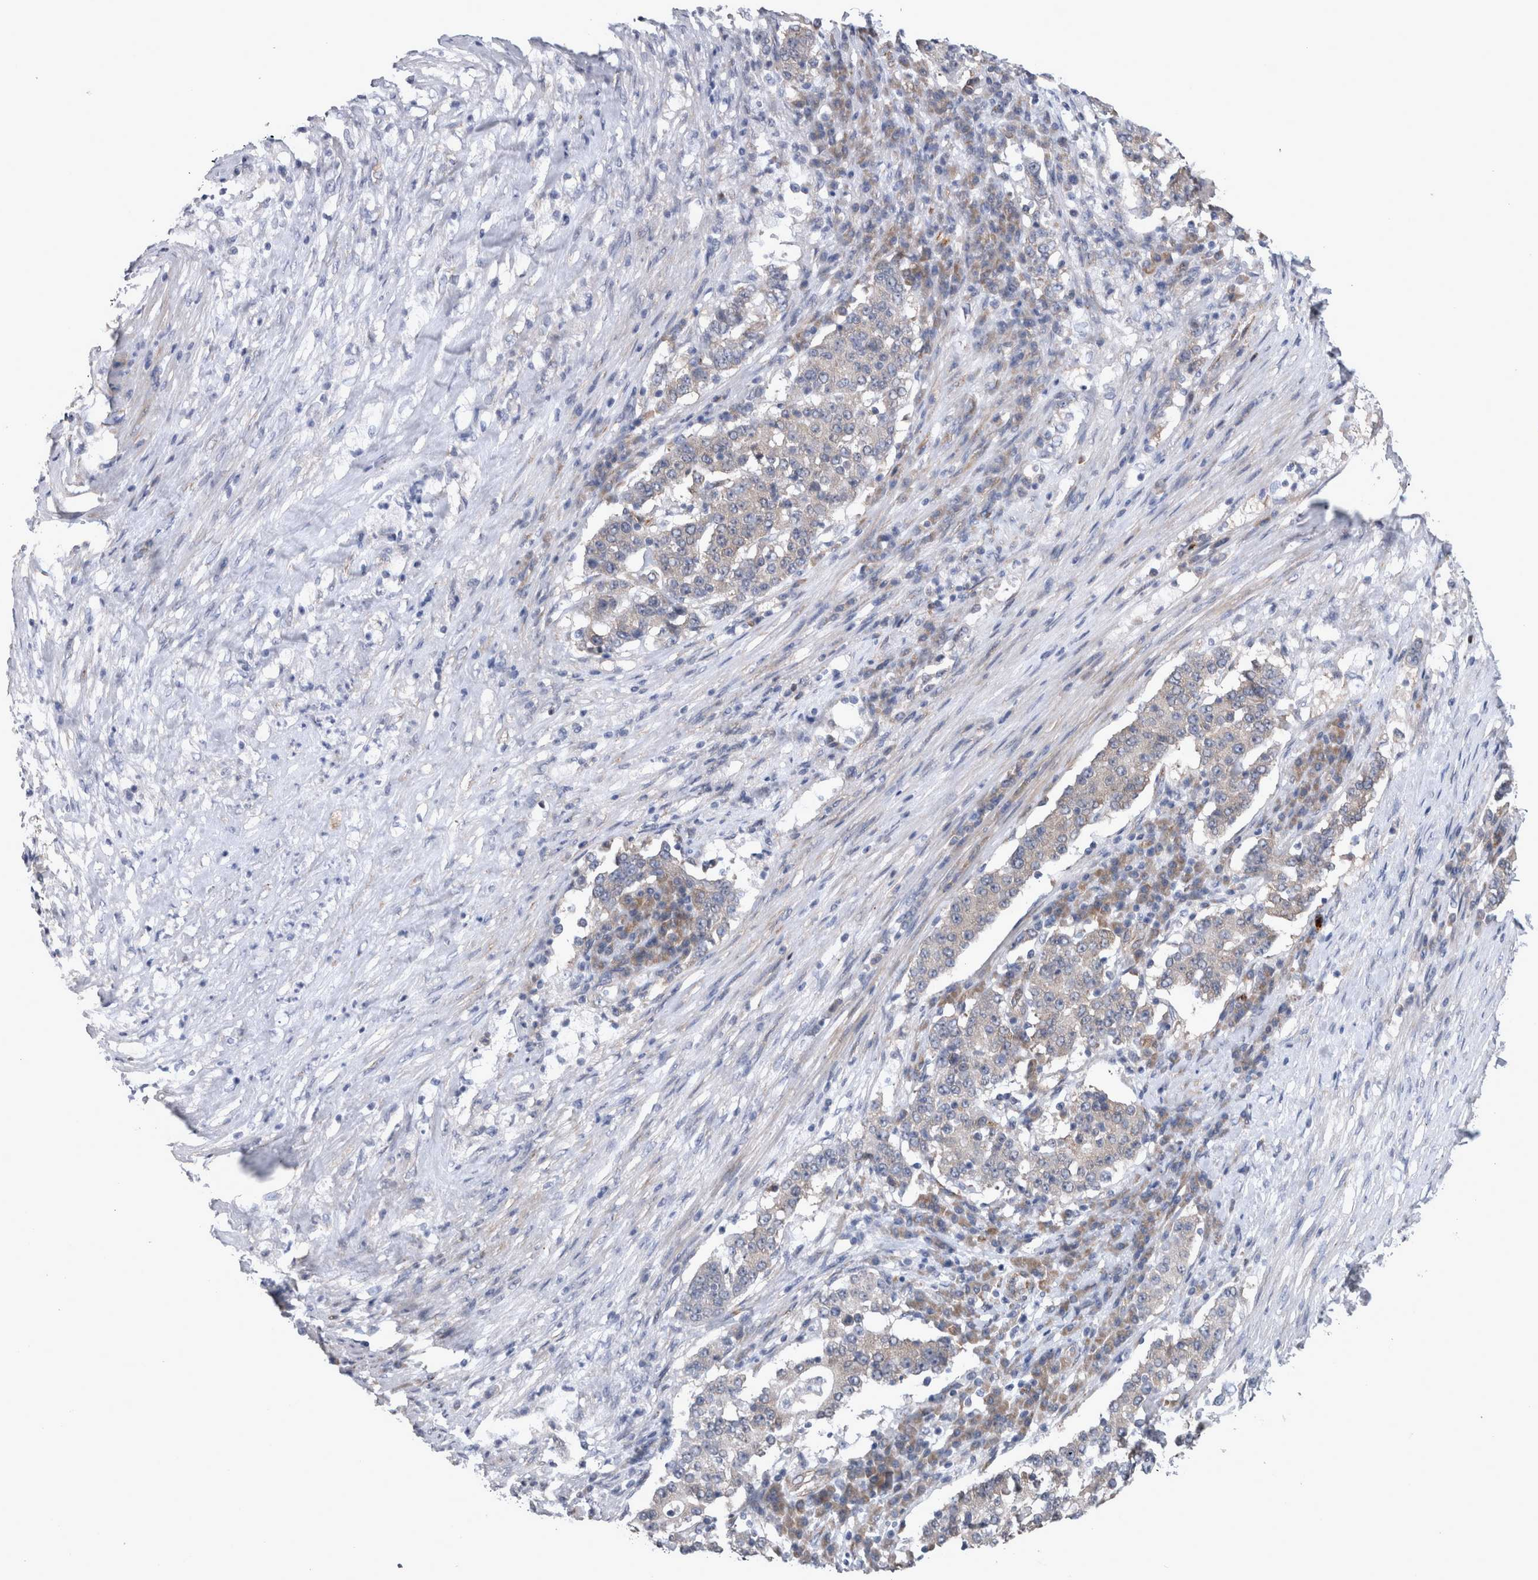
{"staining": {"intensity": "negative", "quantity": "none", "location": "none"}, "tissue": "stomach cancer", "cell_type": "Tumor cells", "image_type": "cancer", "snomed": [{"axis": "morphology", "description": "Adenocarcinoma, NOS"}, {"axis": "topography", "description": "Stomach"}], "caption": "Tumor cells are negative for protein expression in human adenocarcinoma (stomach).", "gene": "DDX6", "patient": {"sex": "male", "age": 59}}